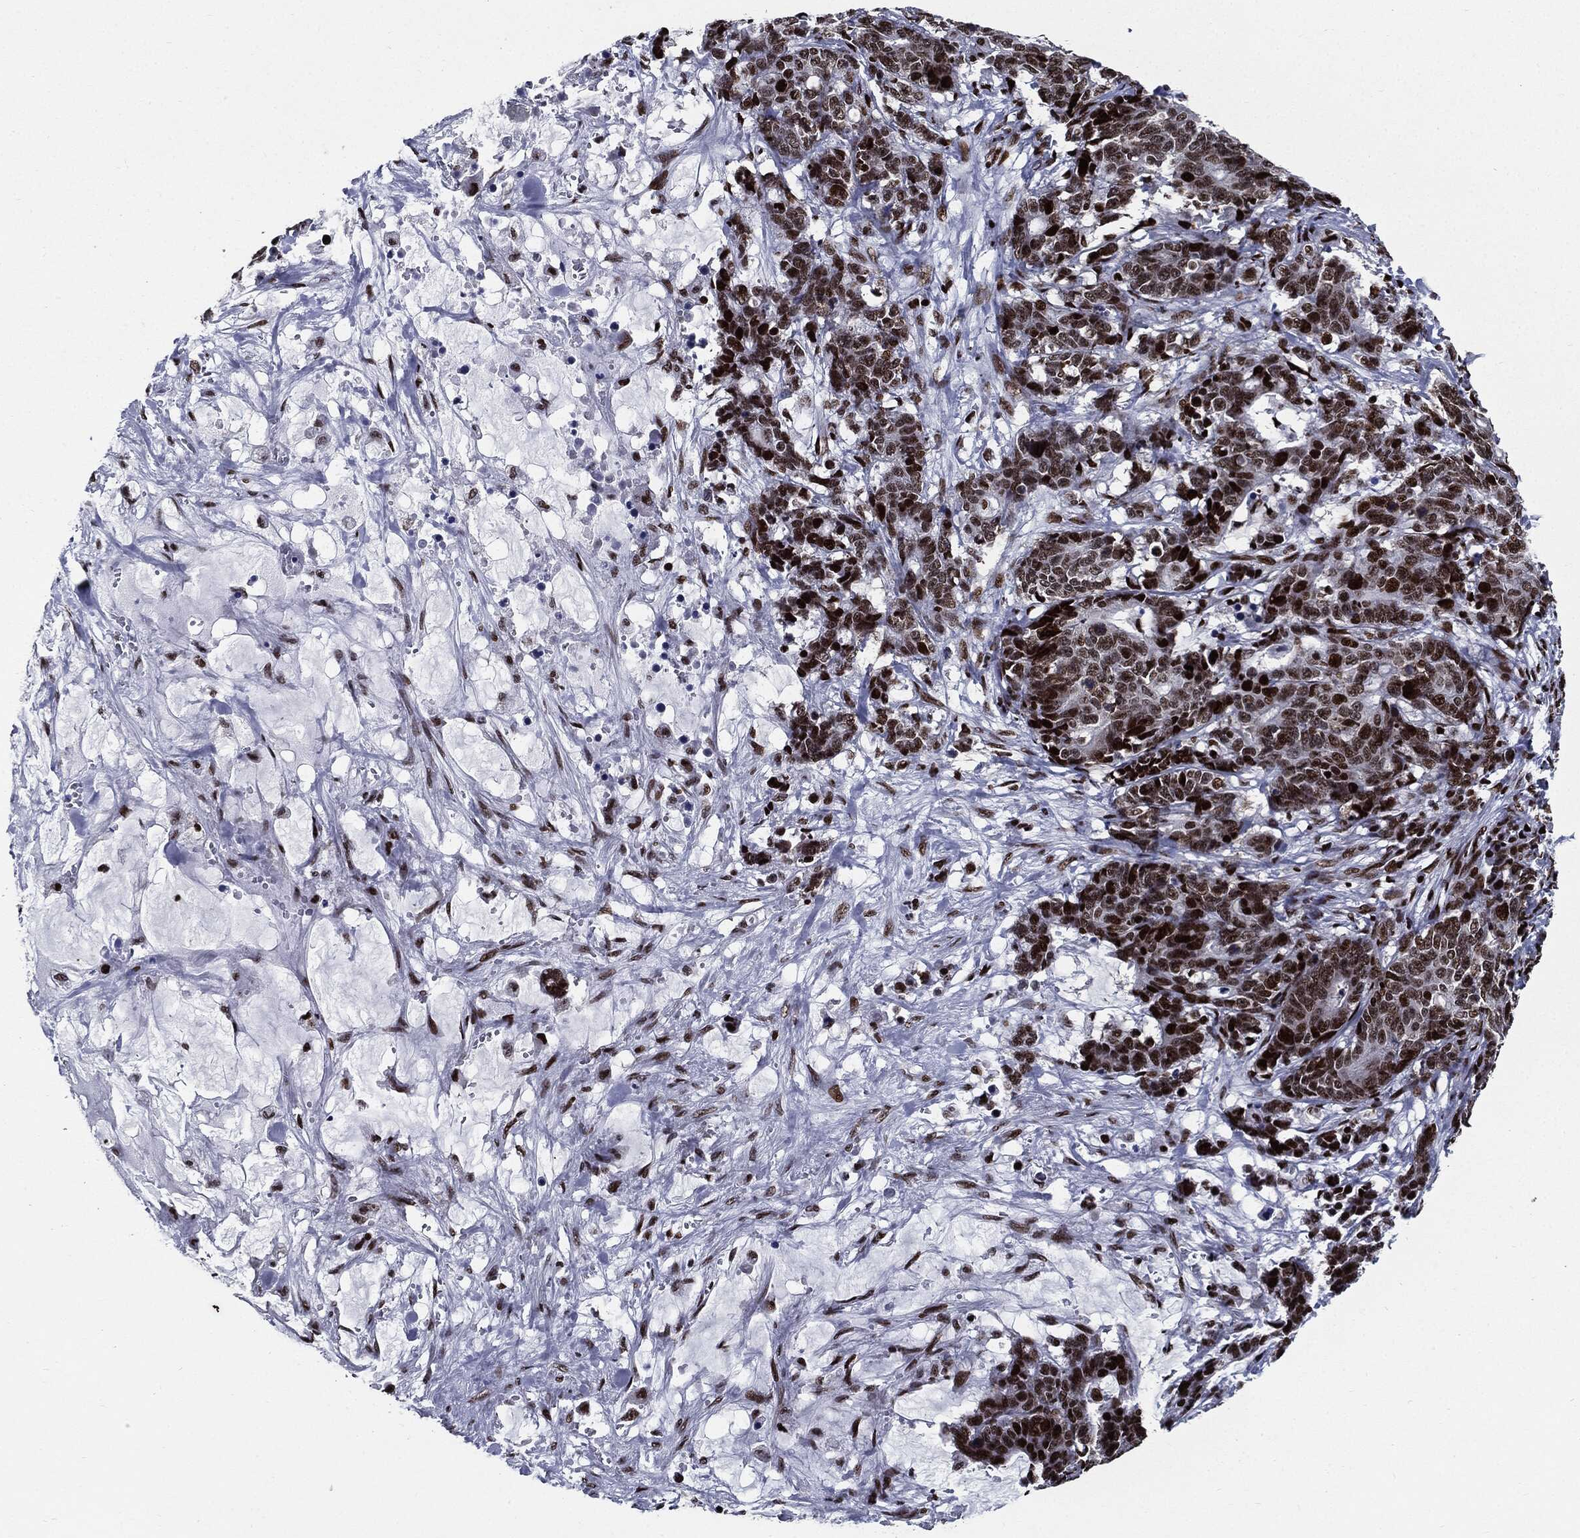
{"staining": {"intensity": "strong", "quantity": ">75%", "location": "nuclear"}, "tissue": "stomach cancer", "cell_type": "Tumor cells", "image_type": "cancer", "snomed": [{"axis": "morphology", "description": "Normal tissue, NOS"}, {"axis": "morphology", "description": "Adenocarcinoma, NOS"}, {"axis": "topography", "description": "Stomach"}], "caption": "Human stomach cancer (adenocarcinoma) stained for a protein (brown) reveals strong nuclear positive staining in approximately >75% of tumor cells.", "gene": "ZFP91", "patient": {"sex": "female", "age": 64}}